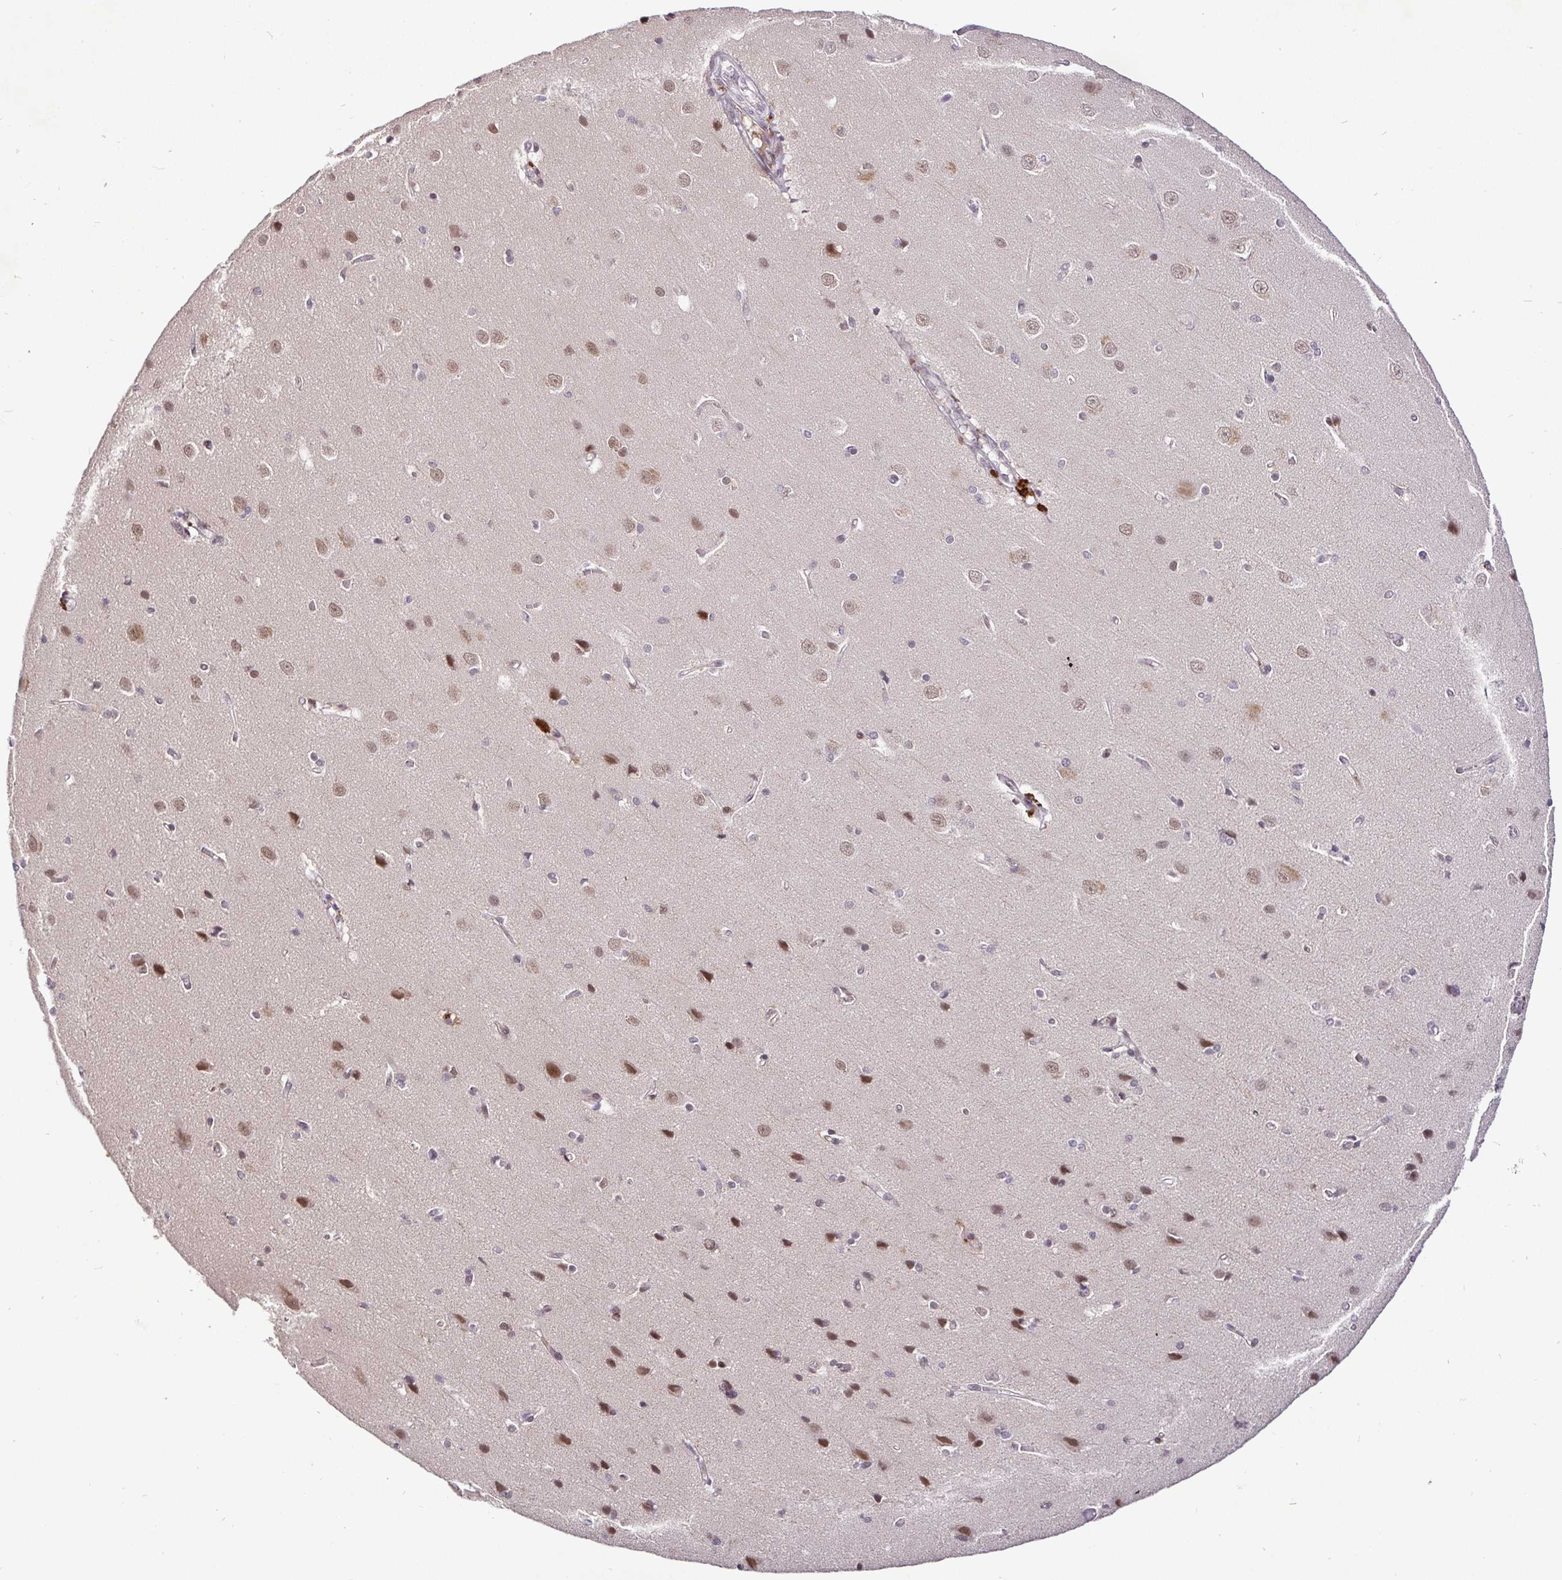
{"staining": {"intensity": "negative", "quantity": "none", "location": "none"}, "tissue": "cerebral cortex", "cell_type": "Endothelial cells", "image_type": "normal", "snomed": [{"axis": "morphology", "description": "Normal tissue, NOS"}, {"axis": "topography", "description": "Cerebral cortex"}], "caption": "The image reveals no significant positivity in endothelial cells of cerebral cortex. The staining was performed using DAB to visualize the protein expression in brown, while the nuclei were stained in blue with hematoxylin (Magnification: 20x).", "gene": "NUP188", "patient": {"sex": "male", "age": 37}}